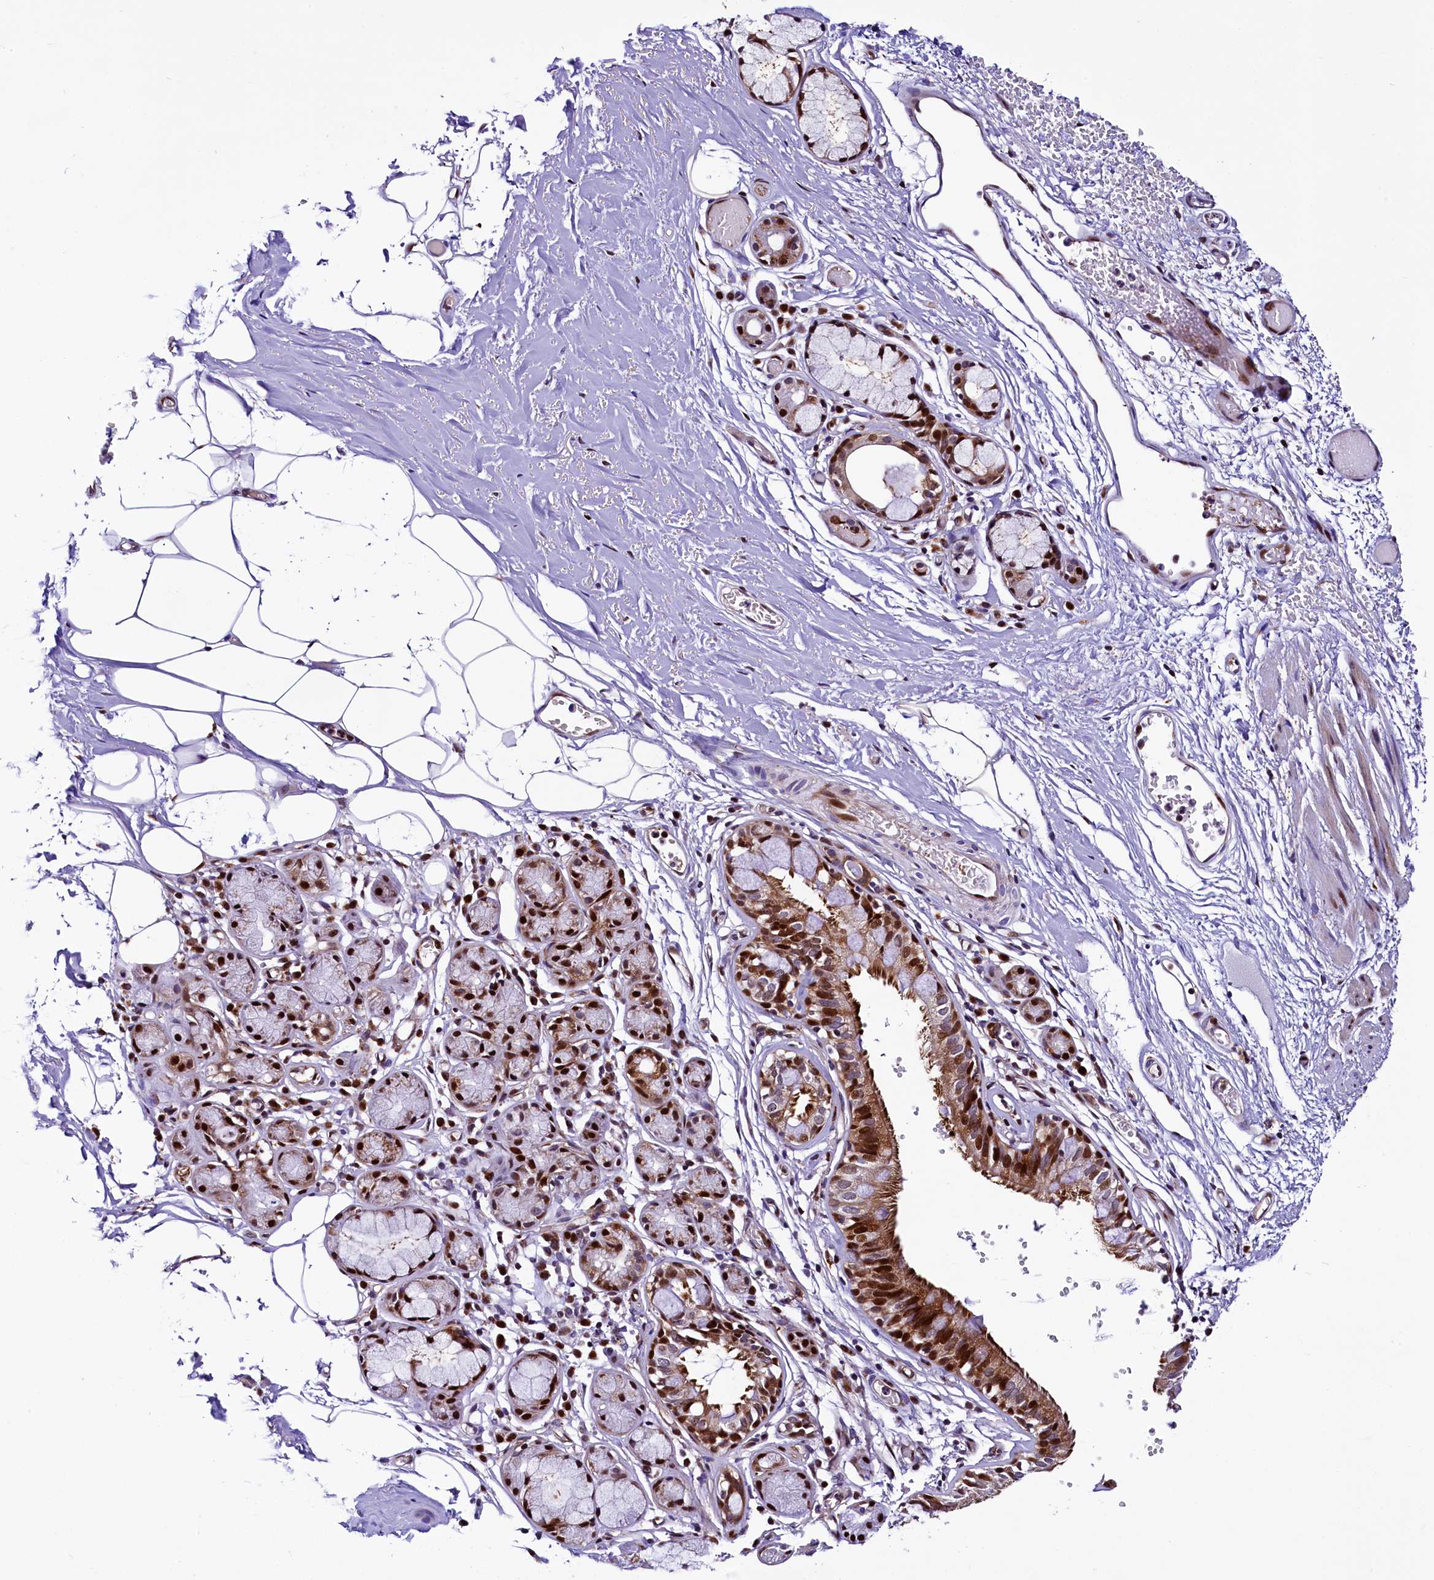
{"staining": {"intensity": "strong", "quantity": "25%-75%", "location": "cytoplasmic/membranous,nuclear"}, "tissue": "bronchus", "cell_type": "Respiratory epithelial cells", "image_type": "normal", "snomed": [{"axis": "morphology", "description": "Normal tissue, NOS"}, {"axis": "topography", "description": "Bronchus"}, {"axis": "topography", "description": "Lung"}], "caption": "Brown immunohistochemical staining in normal human bronchus displays strong cytoplasmic/membranous,nuclear positivity in about 25%-75% of respiratory epithelial cells. The protein of interest is shown in brown color, while the nuclei are stained blue.", "gene": "TRMT112", "patient": {"sex": "male", "age": 56}}